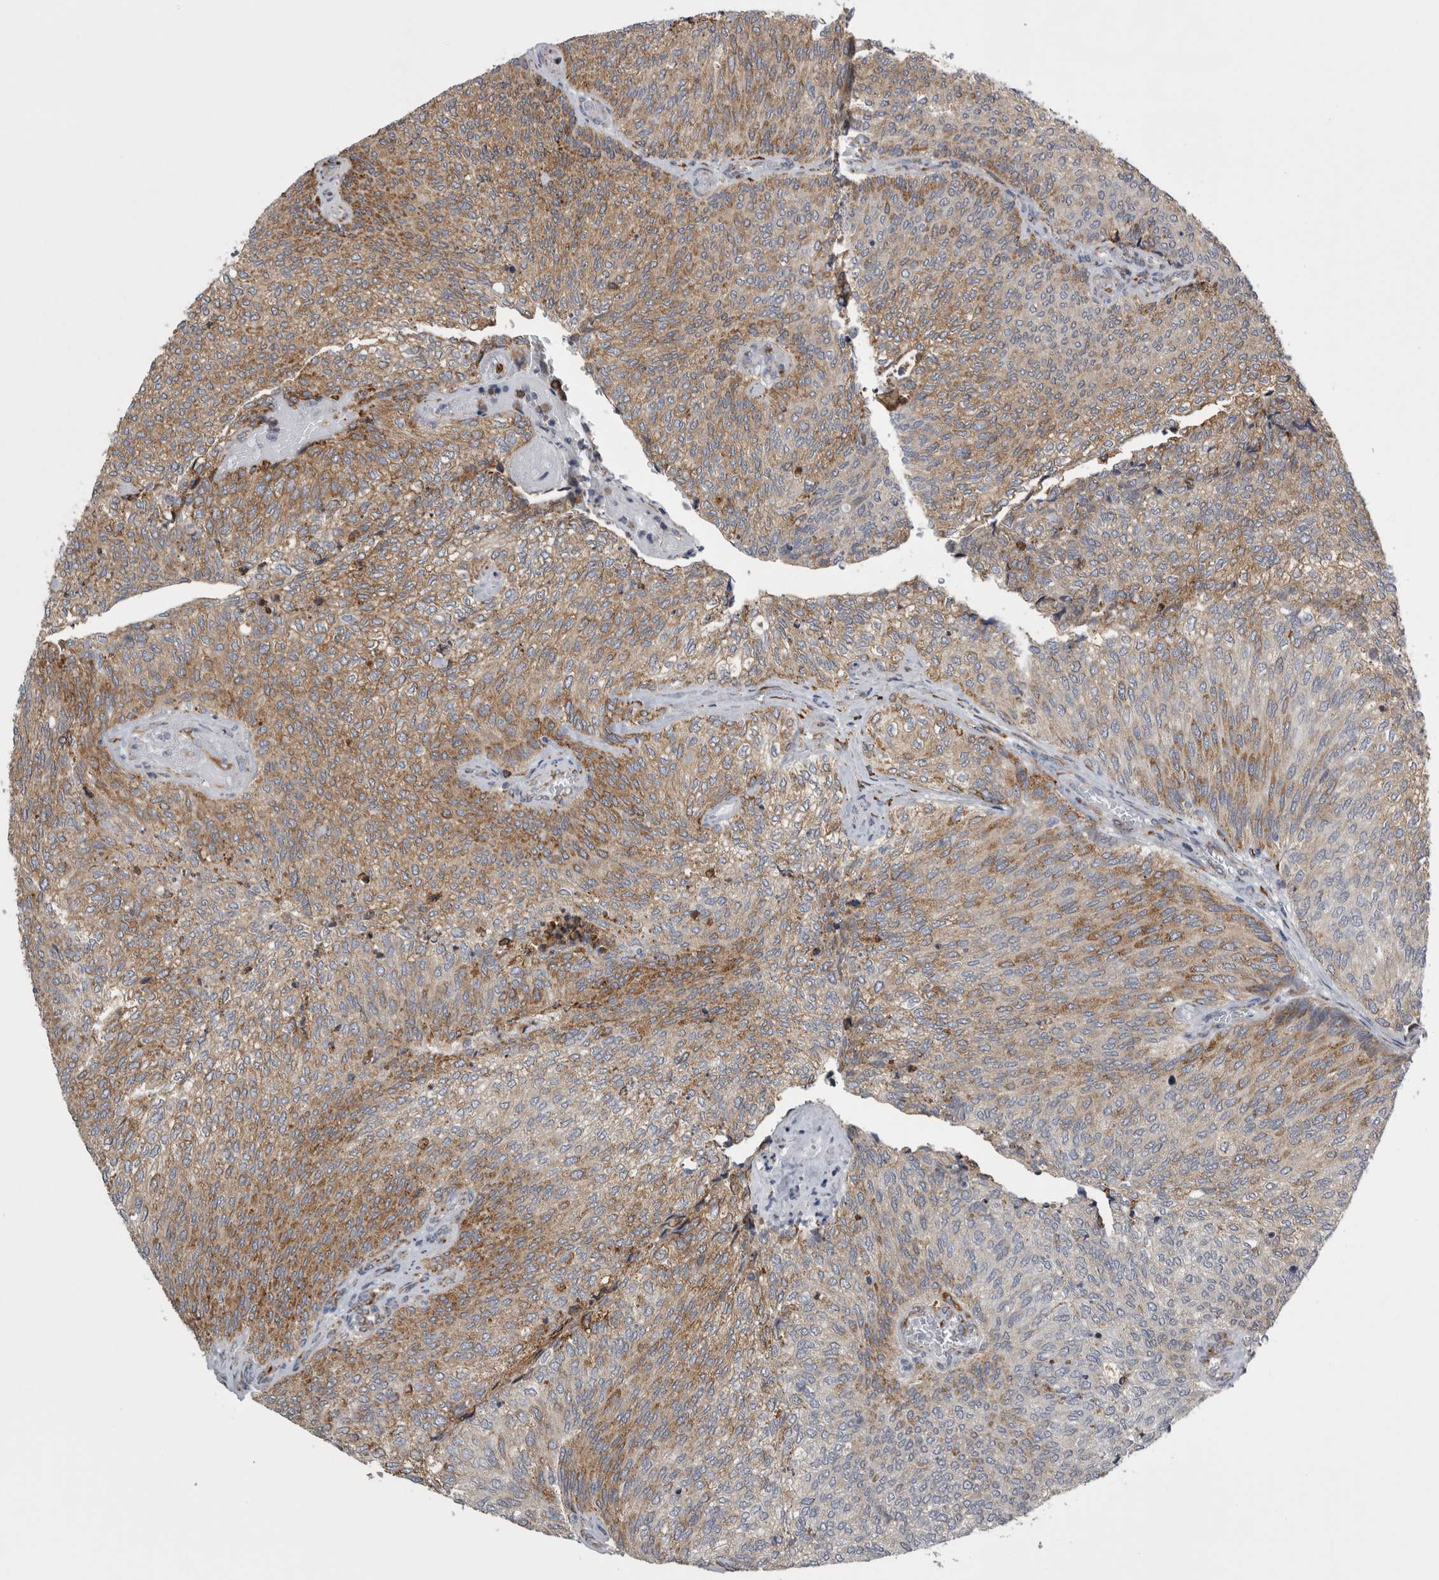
{"staining": {"intensity": "moderate", "quantity": ">75%", "location": "cytoplasmic/membranous"}, "tissue": "urothelial cancer", "cell_type": "Tumor cells", "image_type": "cancer", "snomed": [{"axis": "morphology", "description": "Urothelial carcinoma, Low grade"}, {"axis": "topography", "description": "Urinary bladder"}], "caption": "IHC (DAB (3,3'-diaminobenzidine)) staining of urothelial cancer exhibits moderate cytoplasmic/membranous protein positivity in approximately >75% of tumor cells.", "gene": "FHIP2B", "patient": {"sex": "female", "age": 79}}